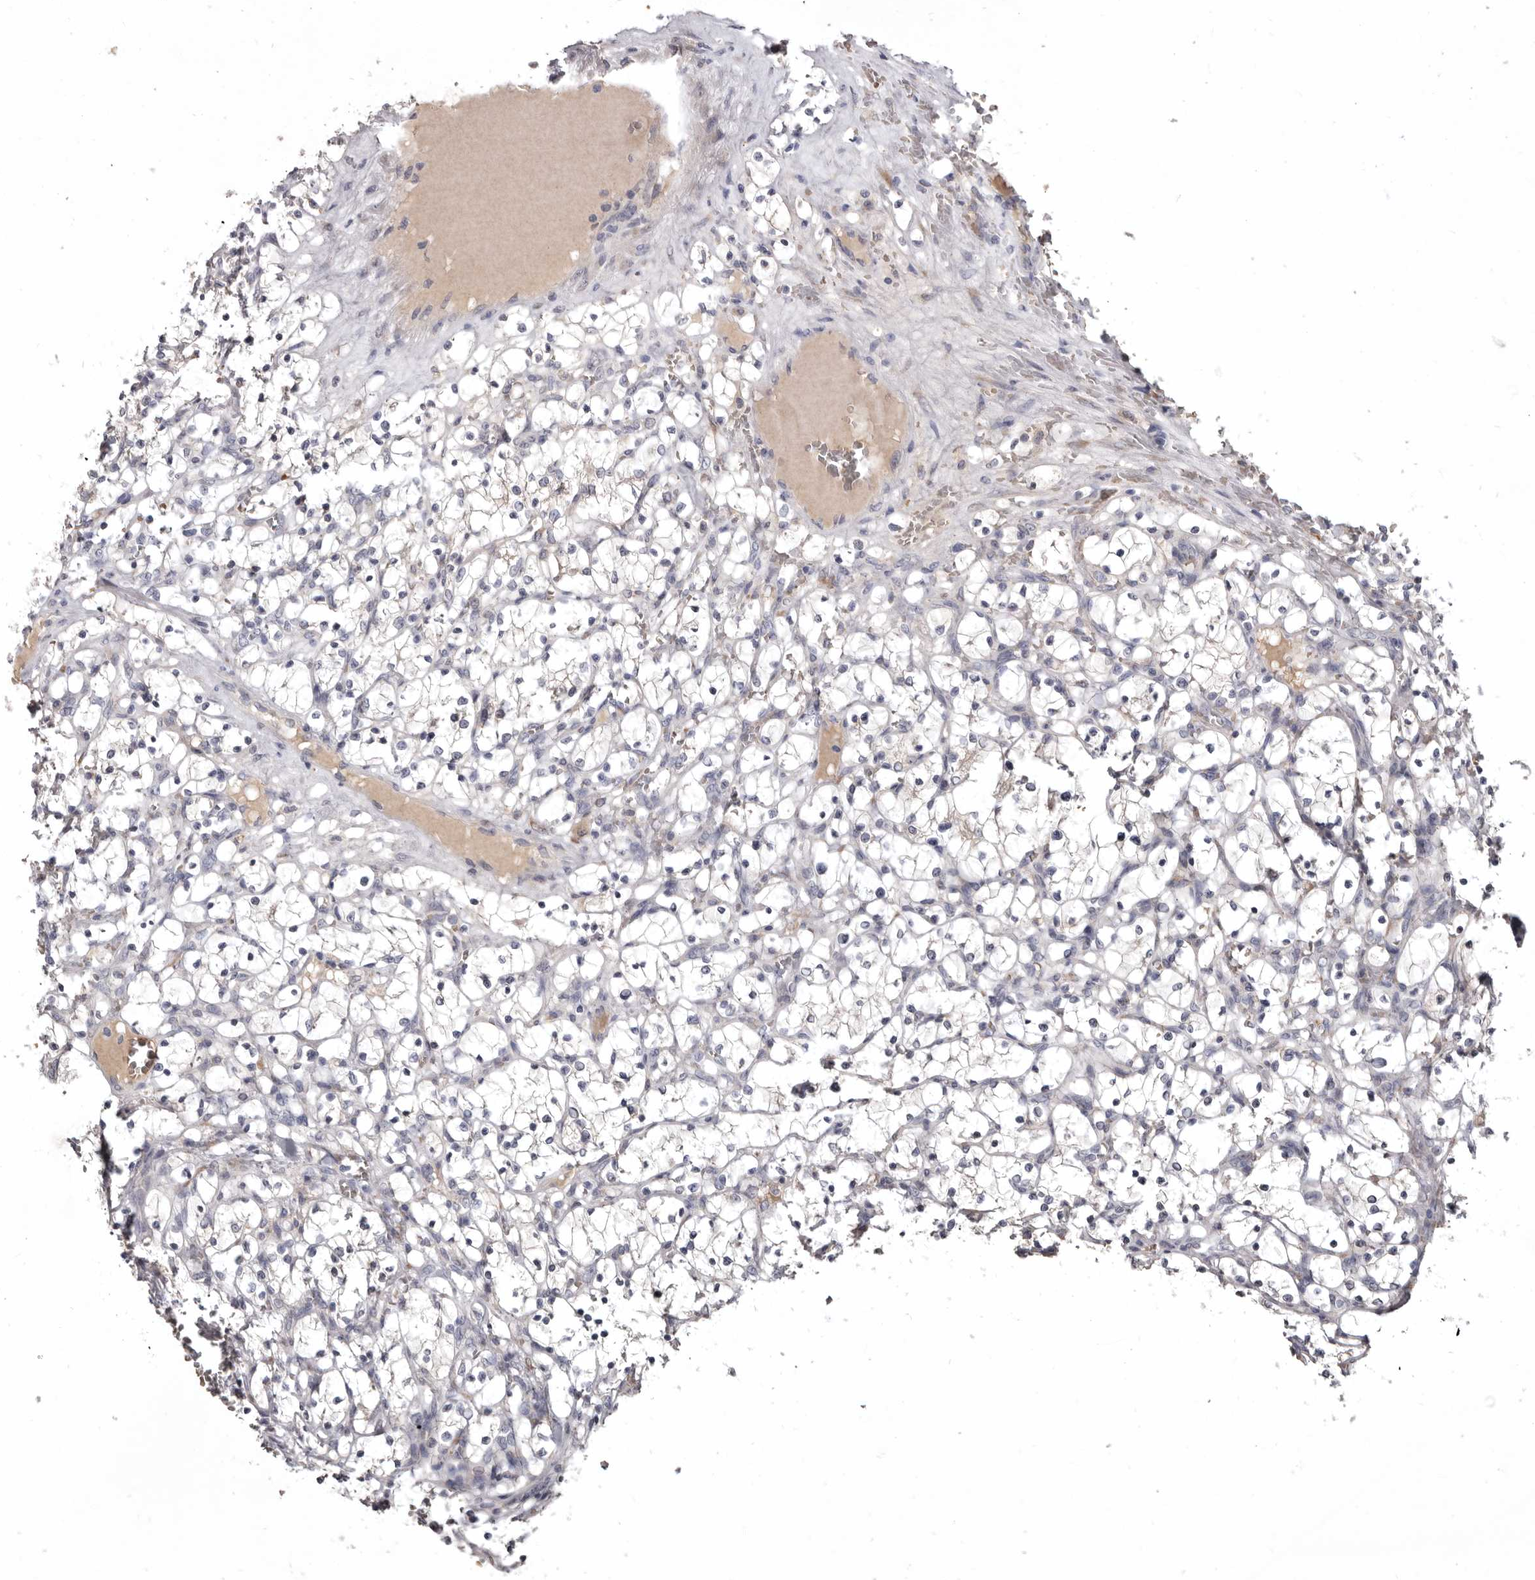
{"staining": {"intensity": "negative", "quantity": "none", "location": "none"}, "tissue": "renal cancer", "cell_type": "Tumor cells", "image_type": "cancer", "snomed": [{"axis": "morphology", "description": "Adenocarcinoma, NOS"}, {"axis": "topography", "description": "Kidney"}], "caption": "Tumor cells show no significant expression in renal adenocarcinoma.", "gene": "NENF", "patient": {"sex": "female", "age": 69}}